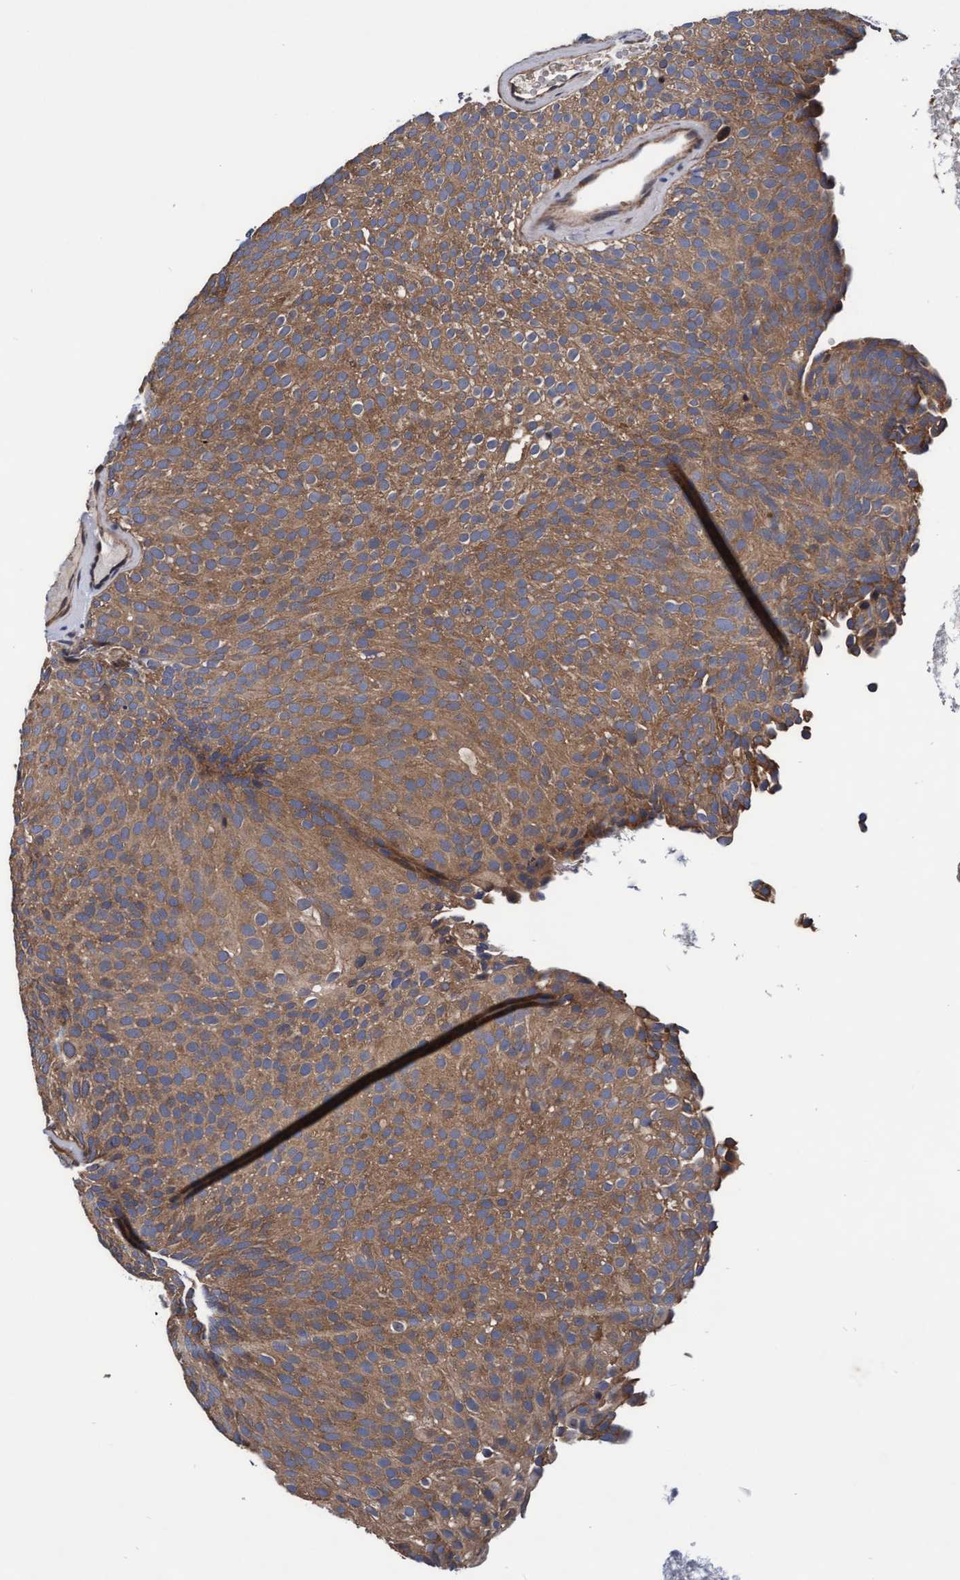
{"staining": {"intensity": "moderate", "quantity": ">75%", "location": "cytoplasmic/membranous"}, "tissue": "urothelial cancer", "cell_type": "Tumor cells", "image_type": "cancer", "snomed": [{"axis": "morphology", "description": "Urothelial carcinoma, Low grade"}, {"axis": "topography", "description": "Urinary bladder"}], "caption": "Urothelial carcinoma (low-grade) stained with DAB (3,3'-diaminobenzidine) immunohistochemistry displays medium levels of moderate cytoplasmic/membranous positivity in approximately >75% of tumor cells.", "gene": "EFCAB13", "patient": {"sex": "male", "age": 78}}